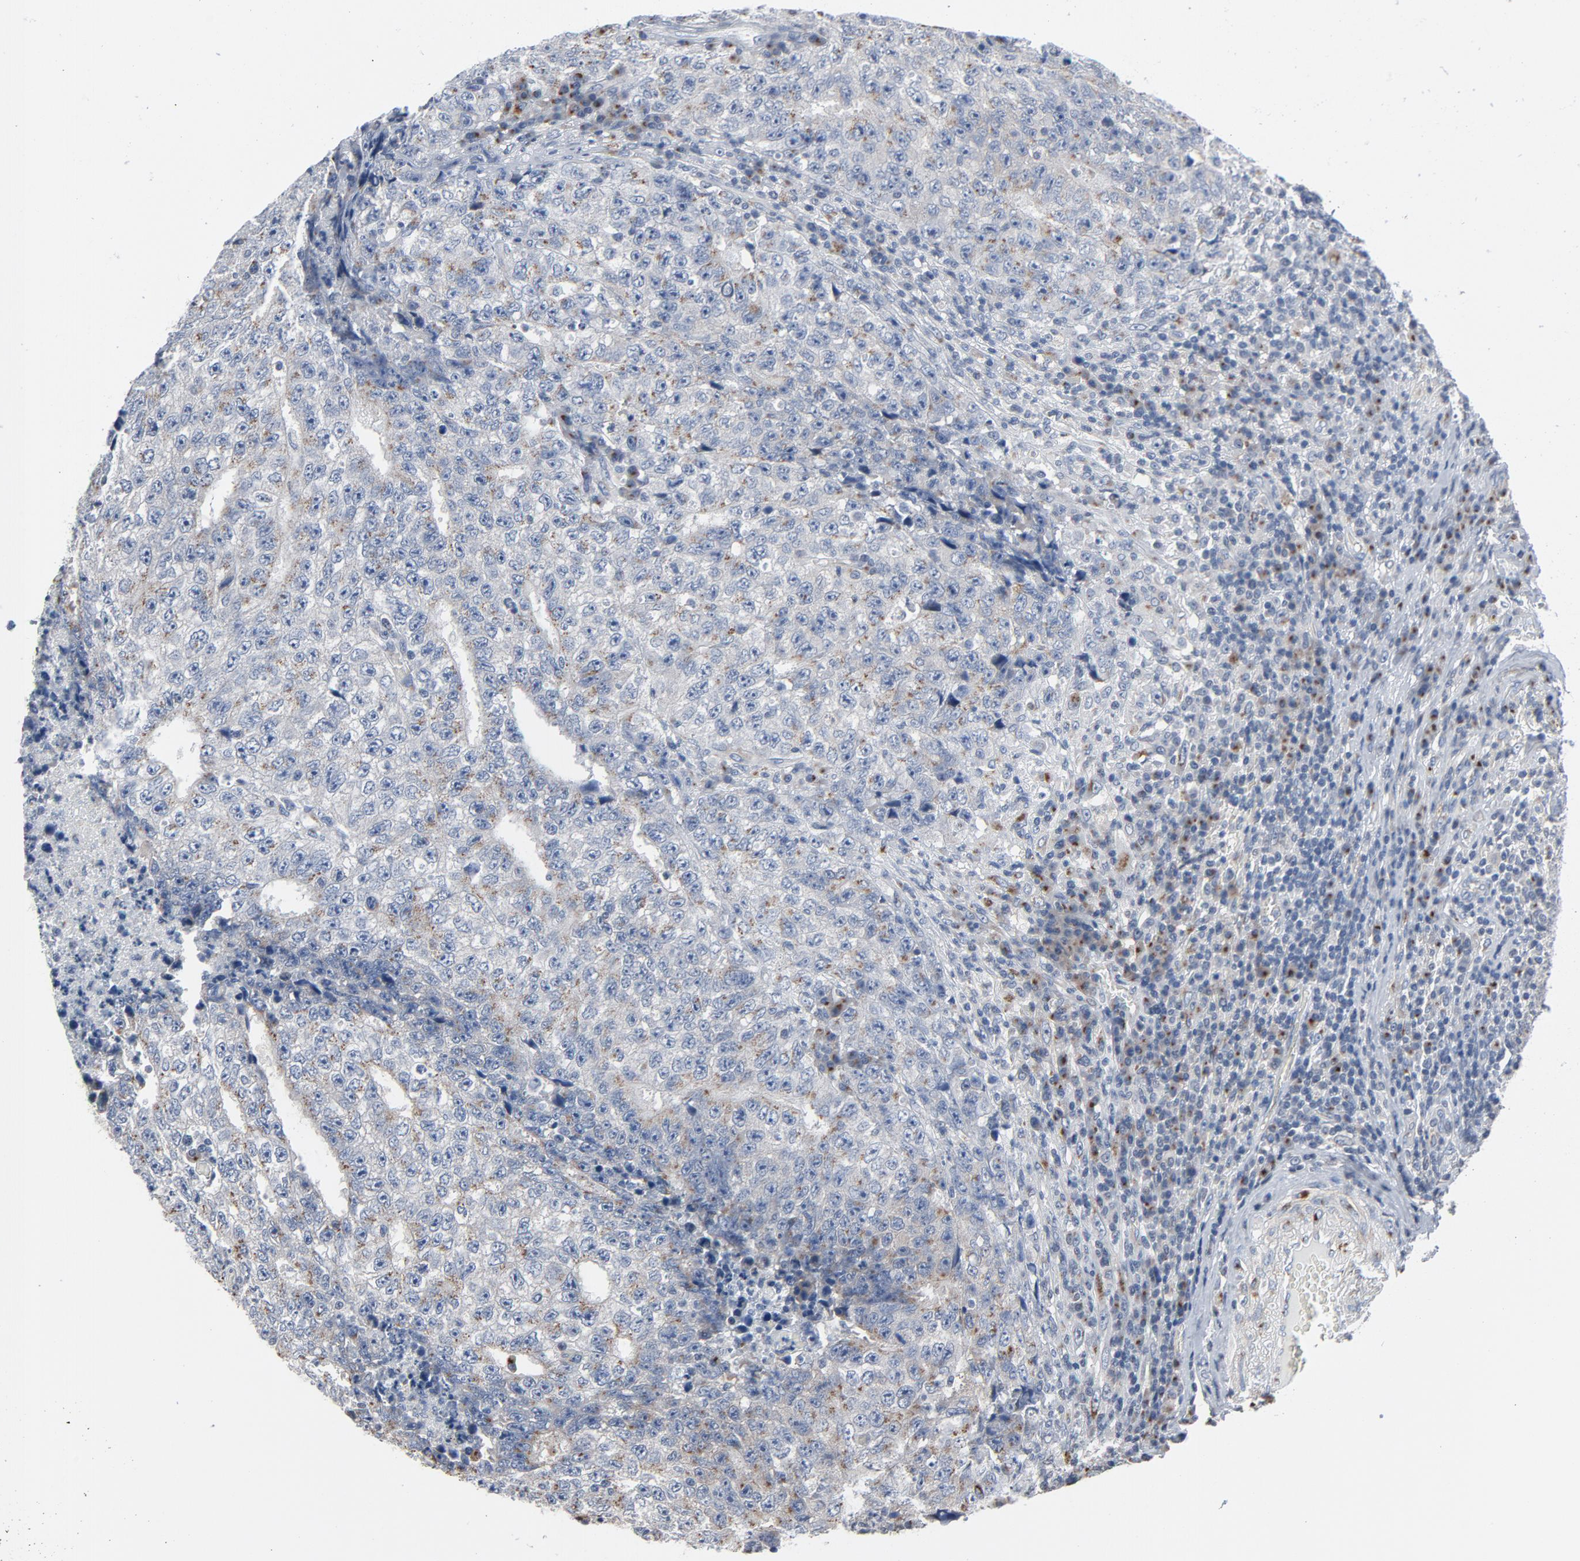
{"staining": {"intensity": "moderate", "quantity": "25%-75%", "location": "cytoplasmic/membranous"}, "tissue": "testis cancer", "cell_type": "Tumor cells", "image_type": "cancer", "snomed": [{"axis": "morphology", "description": "Necrosis, NOS"}, {"axis": "morphology", "description": "Carcinoma, Embryonal, NOS"}, {"axis": "topography", "description": "Testis"}], "caption": "Tumor cells reveal medium levels of moderate cytoplasmic/membranous positivity in approximately 25%-75% of cells in embryonal carcinoma (testis). The staining was performed using DAB to visualize the protein expression in brown, while the nuclei were stained in blue with hematoxylin (Magnification: 20x).", "gene": "YIPF6", "patient": {"sex": "male", "age": 19}}